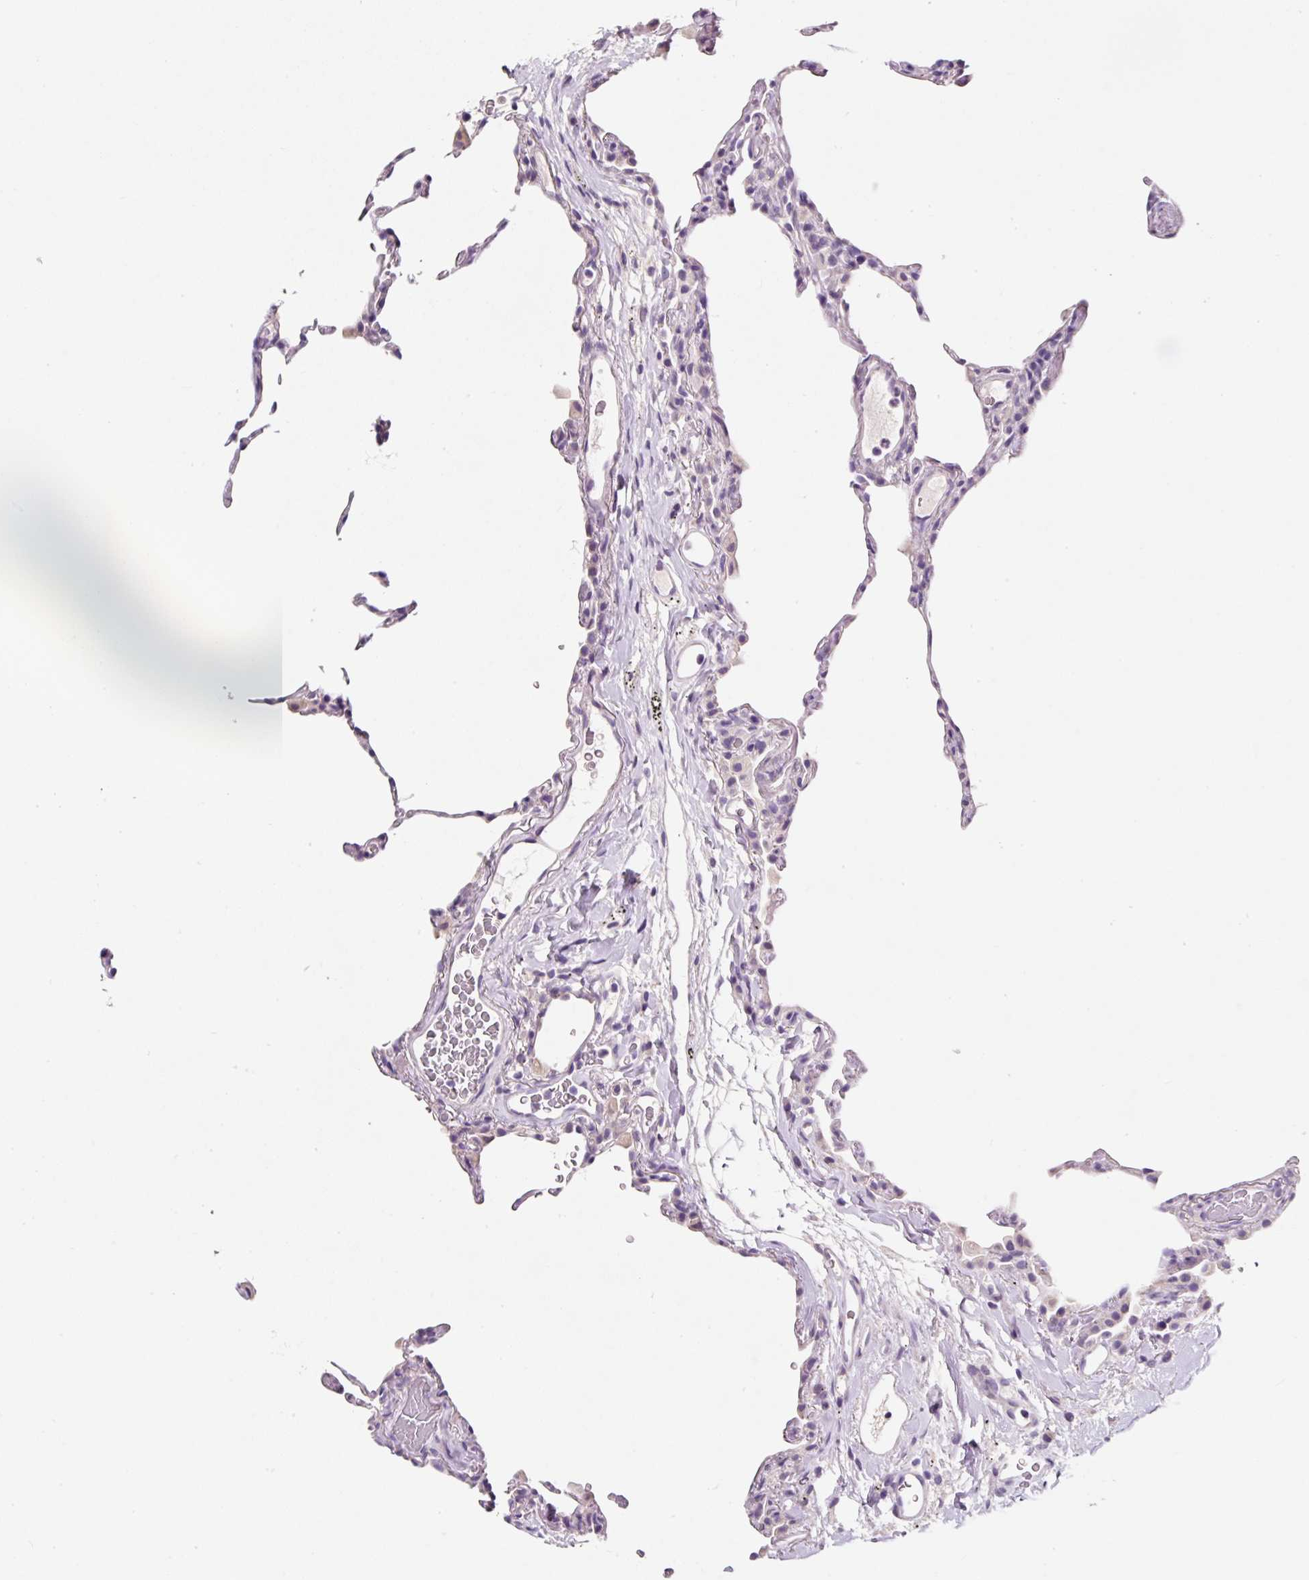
{"staining": {"intensity": "negative", "quantity": "none", "location": "none"}, "tissue": "lung", "cell_type": "Alveolar cells", "image_type": "normal", "snomed": [{"axis": "morphology", "description": "Normal tissue, NOS"}, {"axis": "topography", "description": "Lung"}], "caption": "This is an immunohistochemistry image of benign human lung. There is no expression in alveolar cells.", "gene": "SYP", "patient": {"sex": "female", "age": 57}}